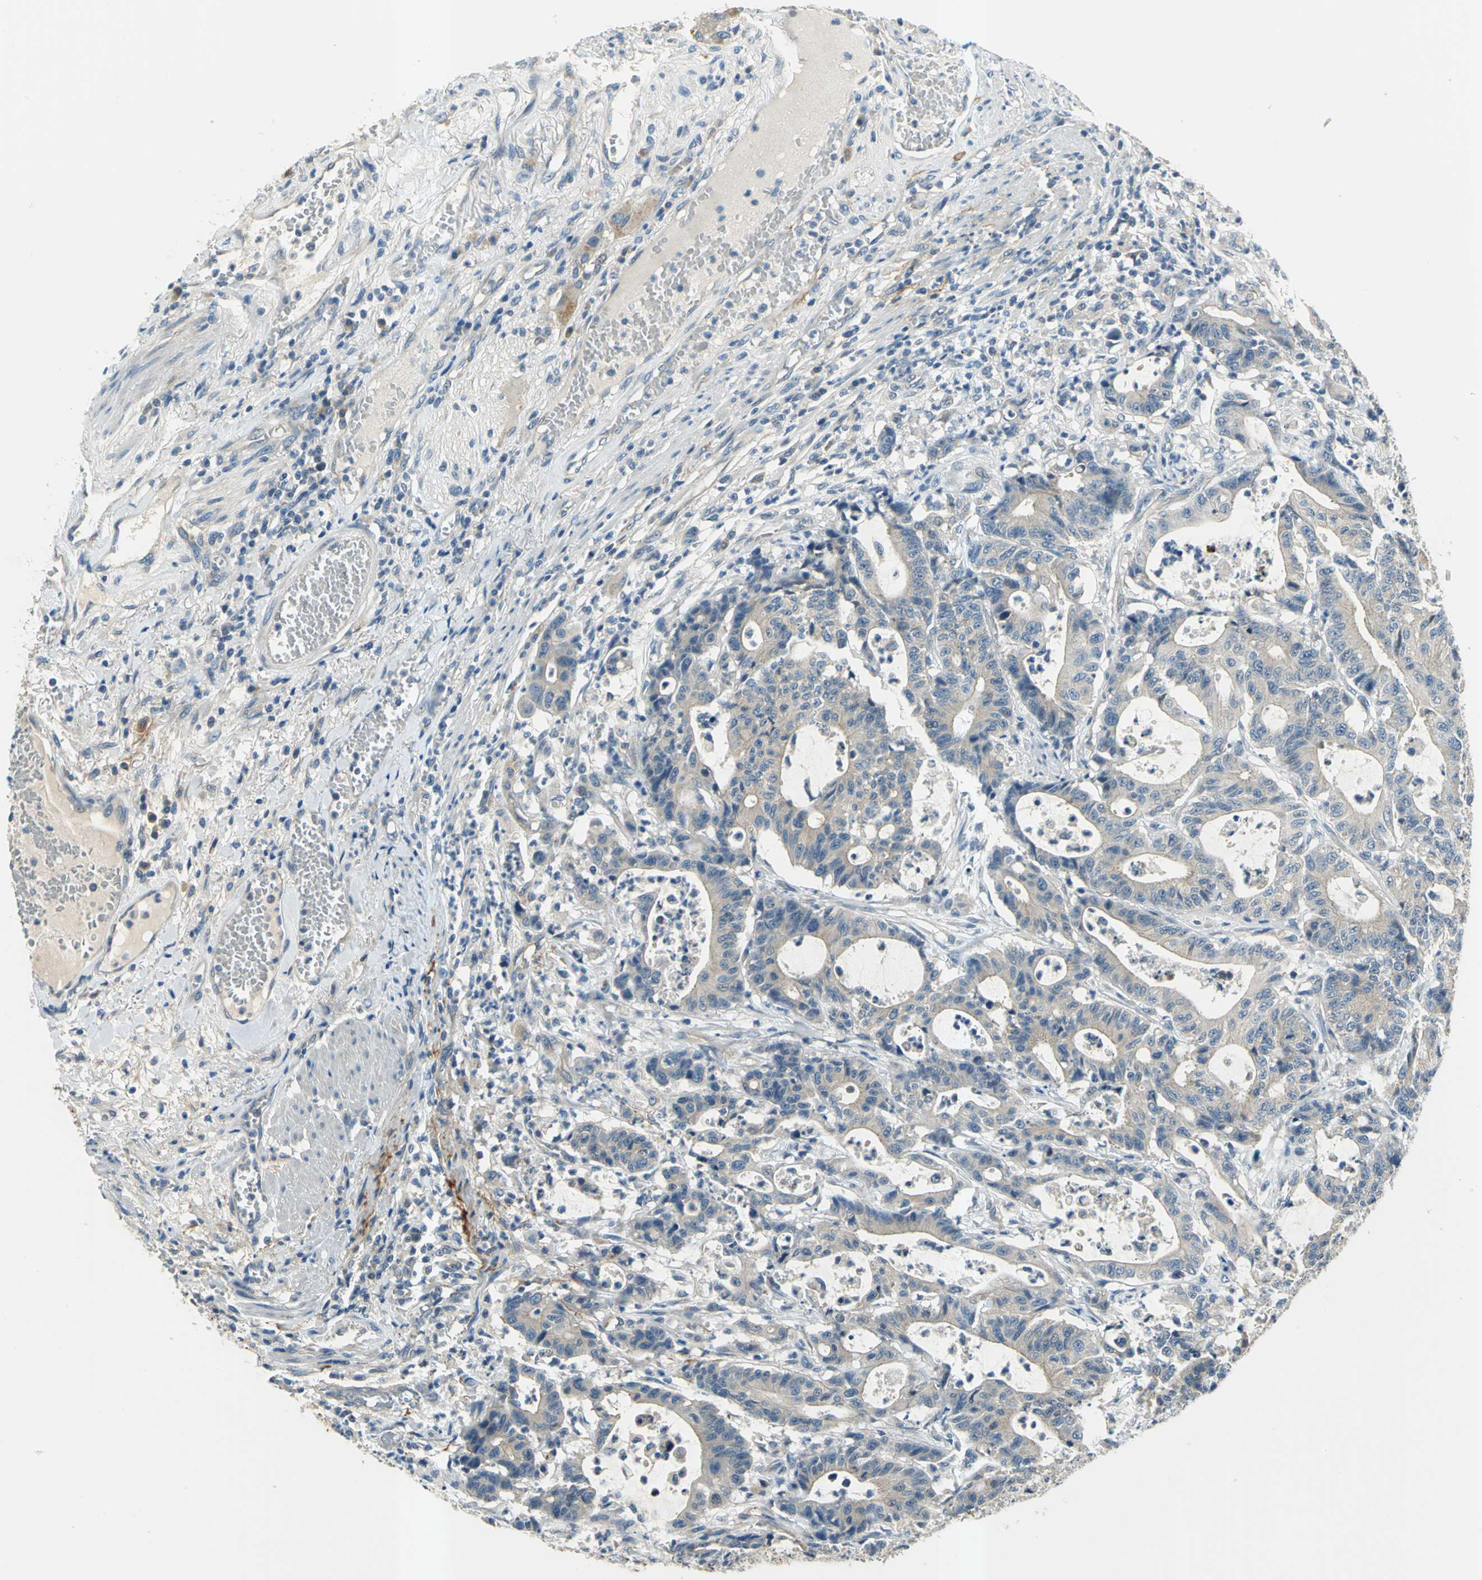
{"staining": {"intensity": "weak", "quantity": "25%-75%", "location": "cytoplasmic/membranous"}, "tissue": "colorectal cancer", "cell_type": "Tumor cells", "image_type": "cancer", "snomed": [{"axis": "morphology", "description": "Adenocarcinoma, NOS"}, {"axis": "topography", "description": "Colon"}], "caption": "Colorectal adenocarcinoma was stained to show a protein in brown. There is low levels of weak cytoplasmic/membranous expression in about 25%-75% of tumor cells. (brown staining indicates protein expression, while blue staining denotes nuclei).", "gene": "SLC16A7", "patient": {"sex": "female", "age": 84}}